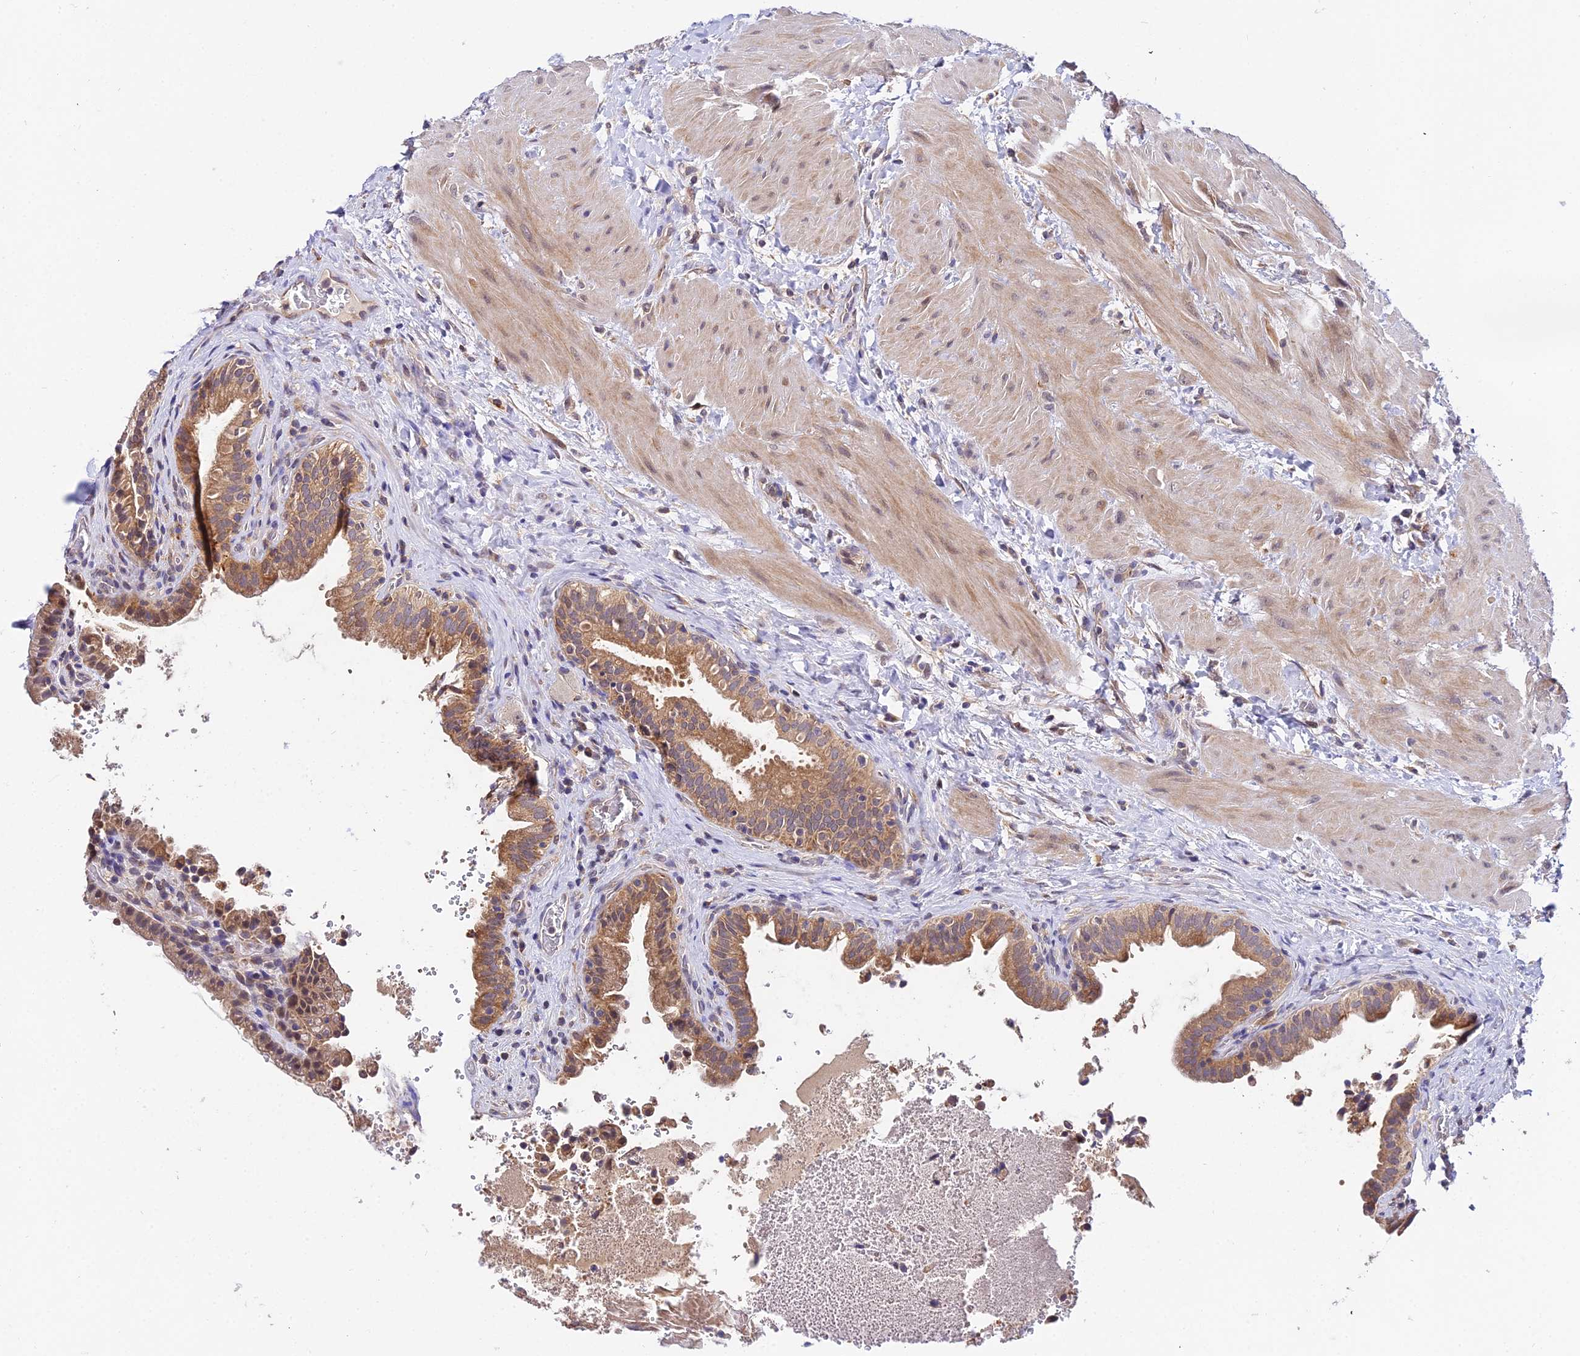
{"staining": {"intensity": "moderate", "quantity": ">75%", "location": "cytoplasmic/membranous"}, "tissue": "gallbladder", "cell_type": "Glandular cells", "image_type": "normal", "snomed": [{"axis": "morphology", "description": "Normal tissue, NOS"}, {"axis": "topography", "description": "Gallbladder"}], "caption": "Protein staining demonstrates moderate cytoplasmic/membranous staining in approximately >75% of glandular cells in unremarkable gallbladder.", "gene": "ZBED8", "patient": {"sex": "male", "age": 24}}